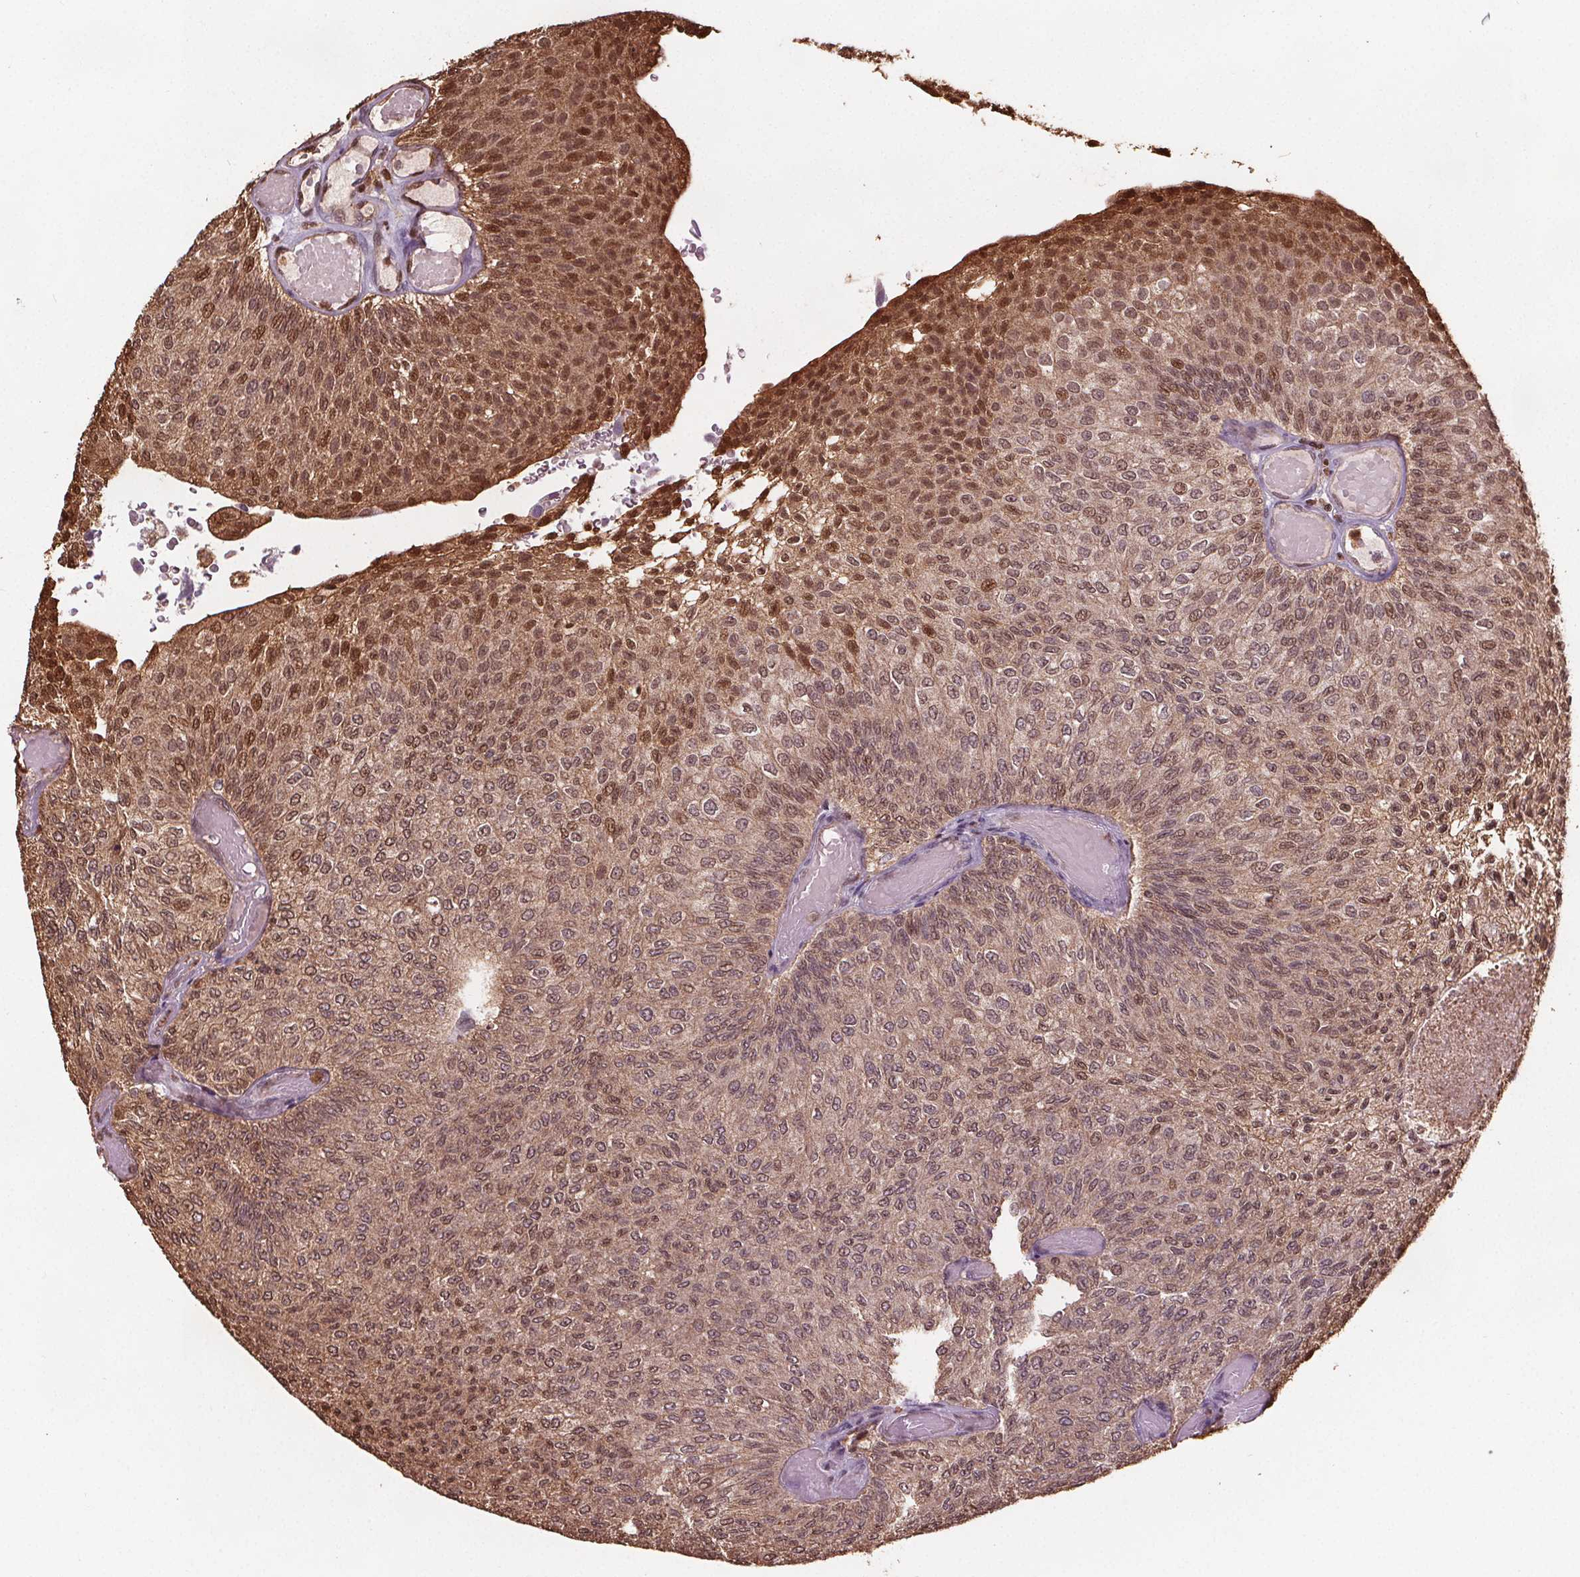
{"staining": {"intensity": "moderate", "quantity": ">75%", "location": "cytoplasmic/membranous,nuclear"}, "tissue": "urothelial cancer", "cell_type": "Tumor cells", "image_type": "cancer", "snomed": [{"axis": "morphology", "description": "Urothelial carcinoma, Low grade"}, {"axis": "topography", "description": "Urinary bladder"}], "caption": "The immunohistochemical stain shows moderate cytoplasmic/membranous and nuclear staining in tumor cells of urothelial cancer tissue.", "gene": "ENO1", "patient": {"sex": "male", "age": 78}}